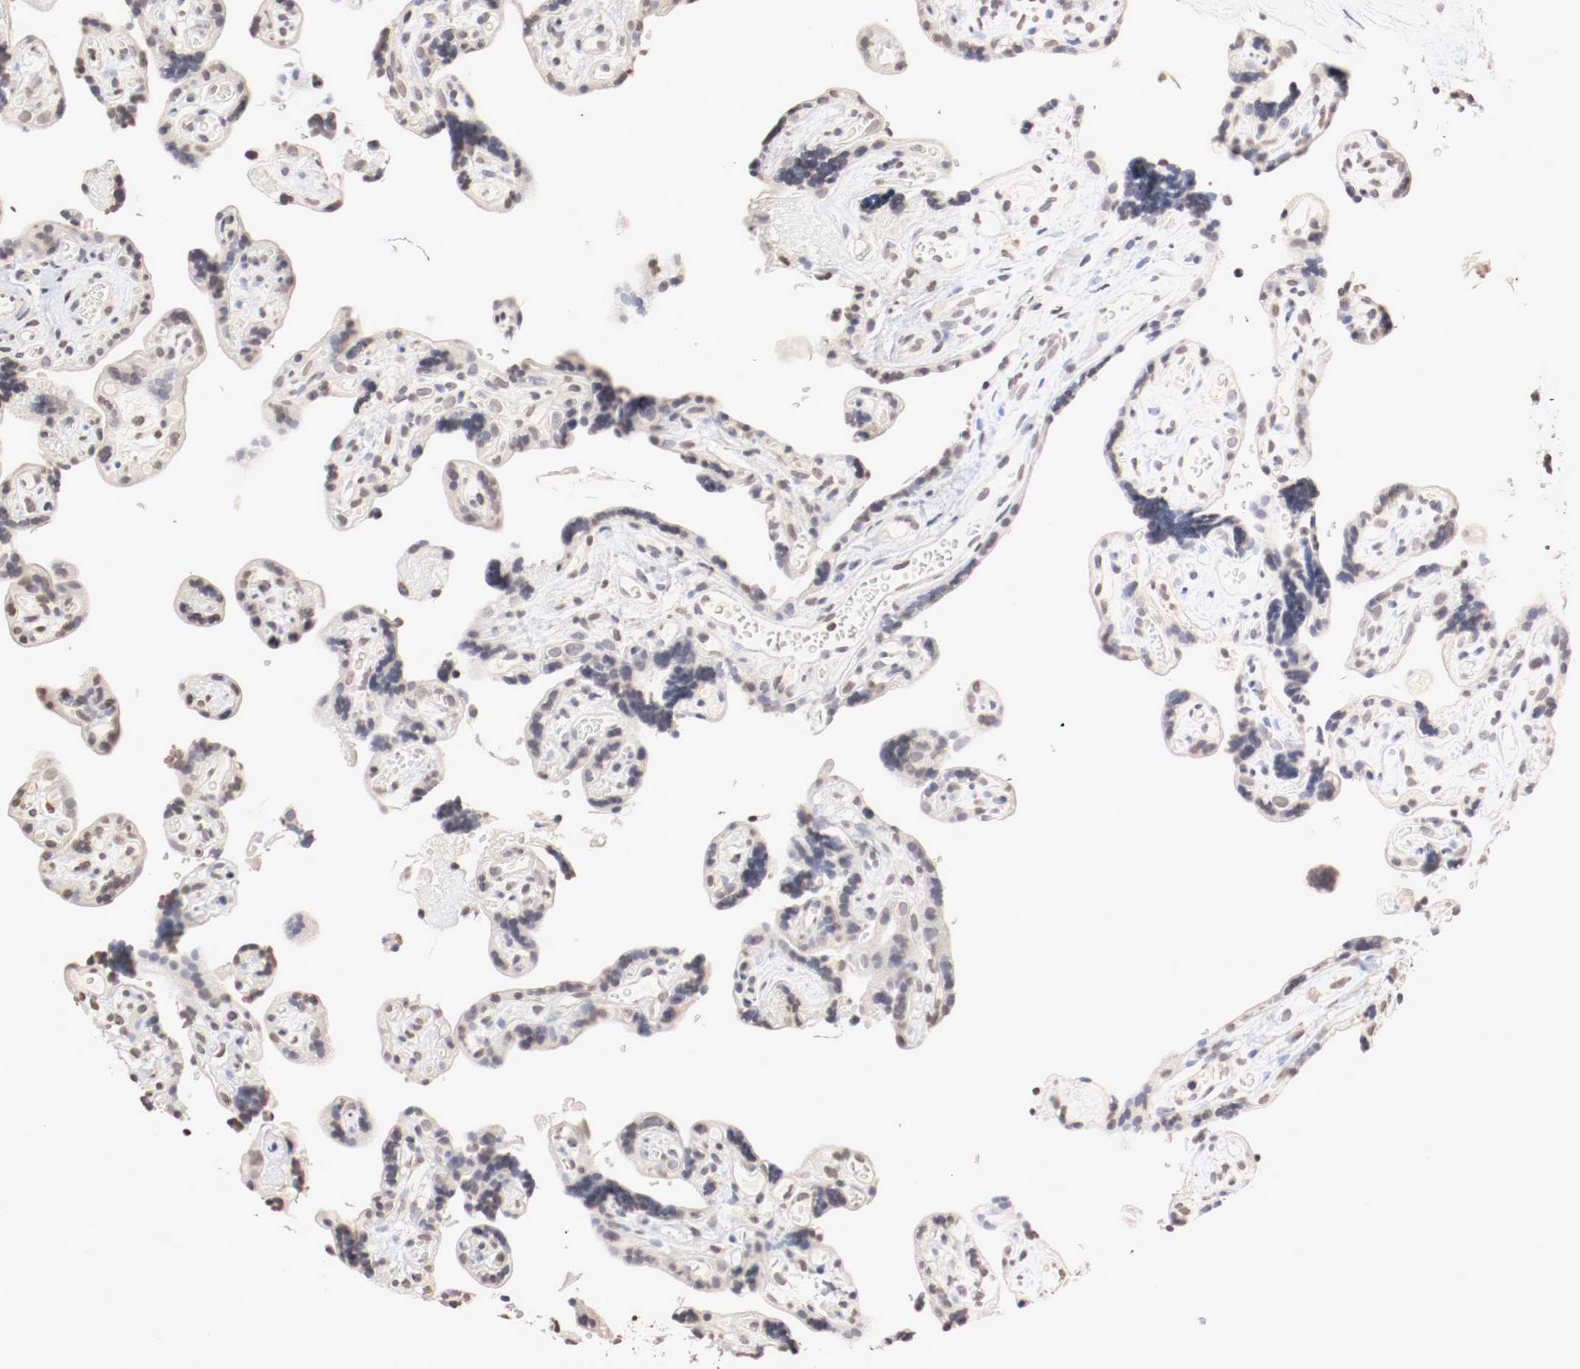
{"staining": {"intensity": "negative", "quantity": "none", "location": "none"}, "tissue": "placenta", "cell_type": "Decidual cells", "image_type": "normal", "snomed": [{"axis": "morphology", "description": "Normal tissue, NOS"}, {"axis": "topography", "description": "Placenta"}], "caption": "IHC of normal human placenta demonstrates no expression in decidual cells. Nuclei are stained in blue.", "gene": "WASL", "patient": {"sex": "female", "age": 30}}